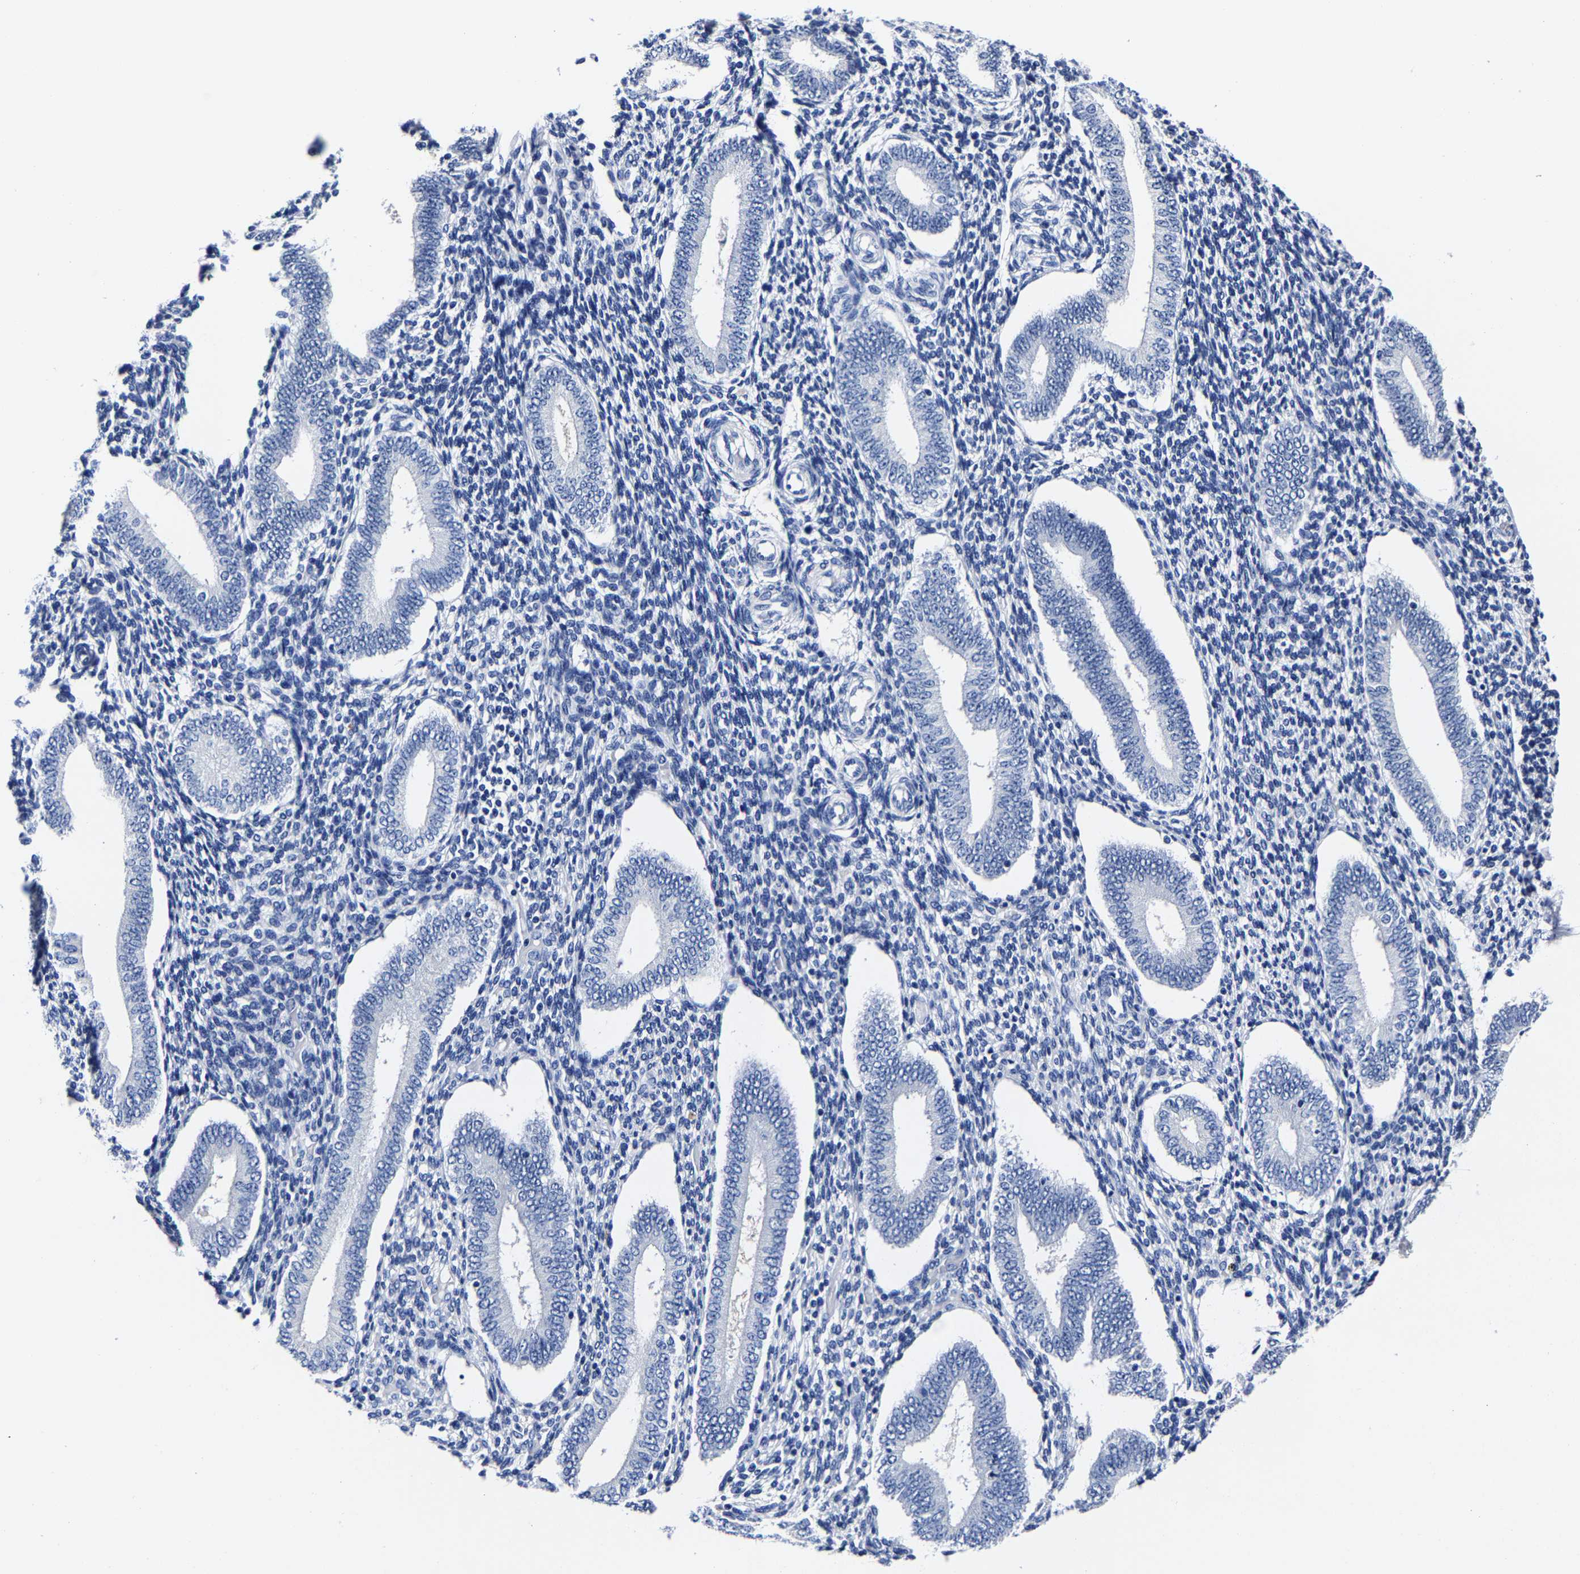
{"staining": {"intensity": "negative", "quantity": "none", "location": "none"}, "tissue": "endometrium", "cell_type": "Cells in endometrial stroma", "image_type": "normal", "snomed": [{"axis": "morphology", "description": "Normal tissue, NOS"}, {"axis": "topography", "description": "Endometrium"}], "caption": "DAB immunohistochemical staining of normal endometrium displays no significant expression in cells in endometrial stroma. (DAB immunohistochemistry with hematoxylin counter stain).", "gene": "CPA2", "patient": {"sex": "female", "age": 42}}